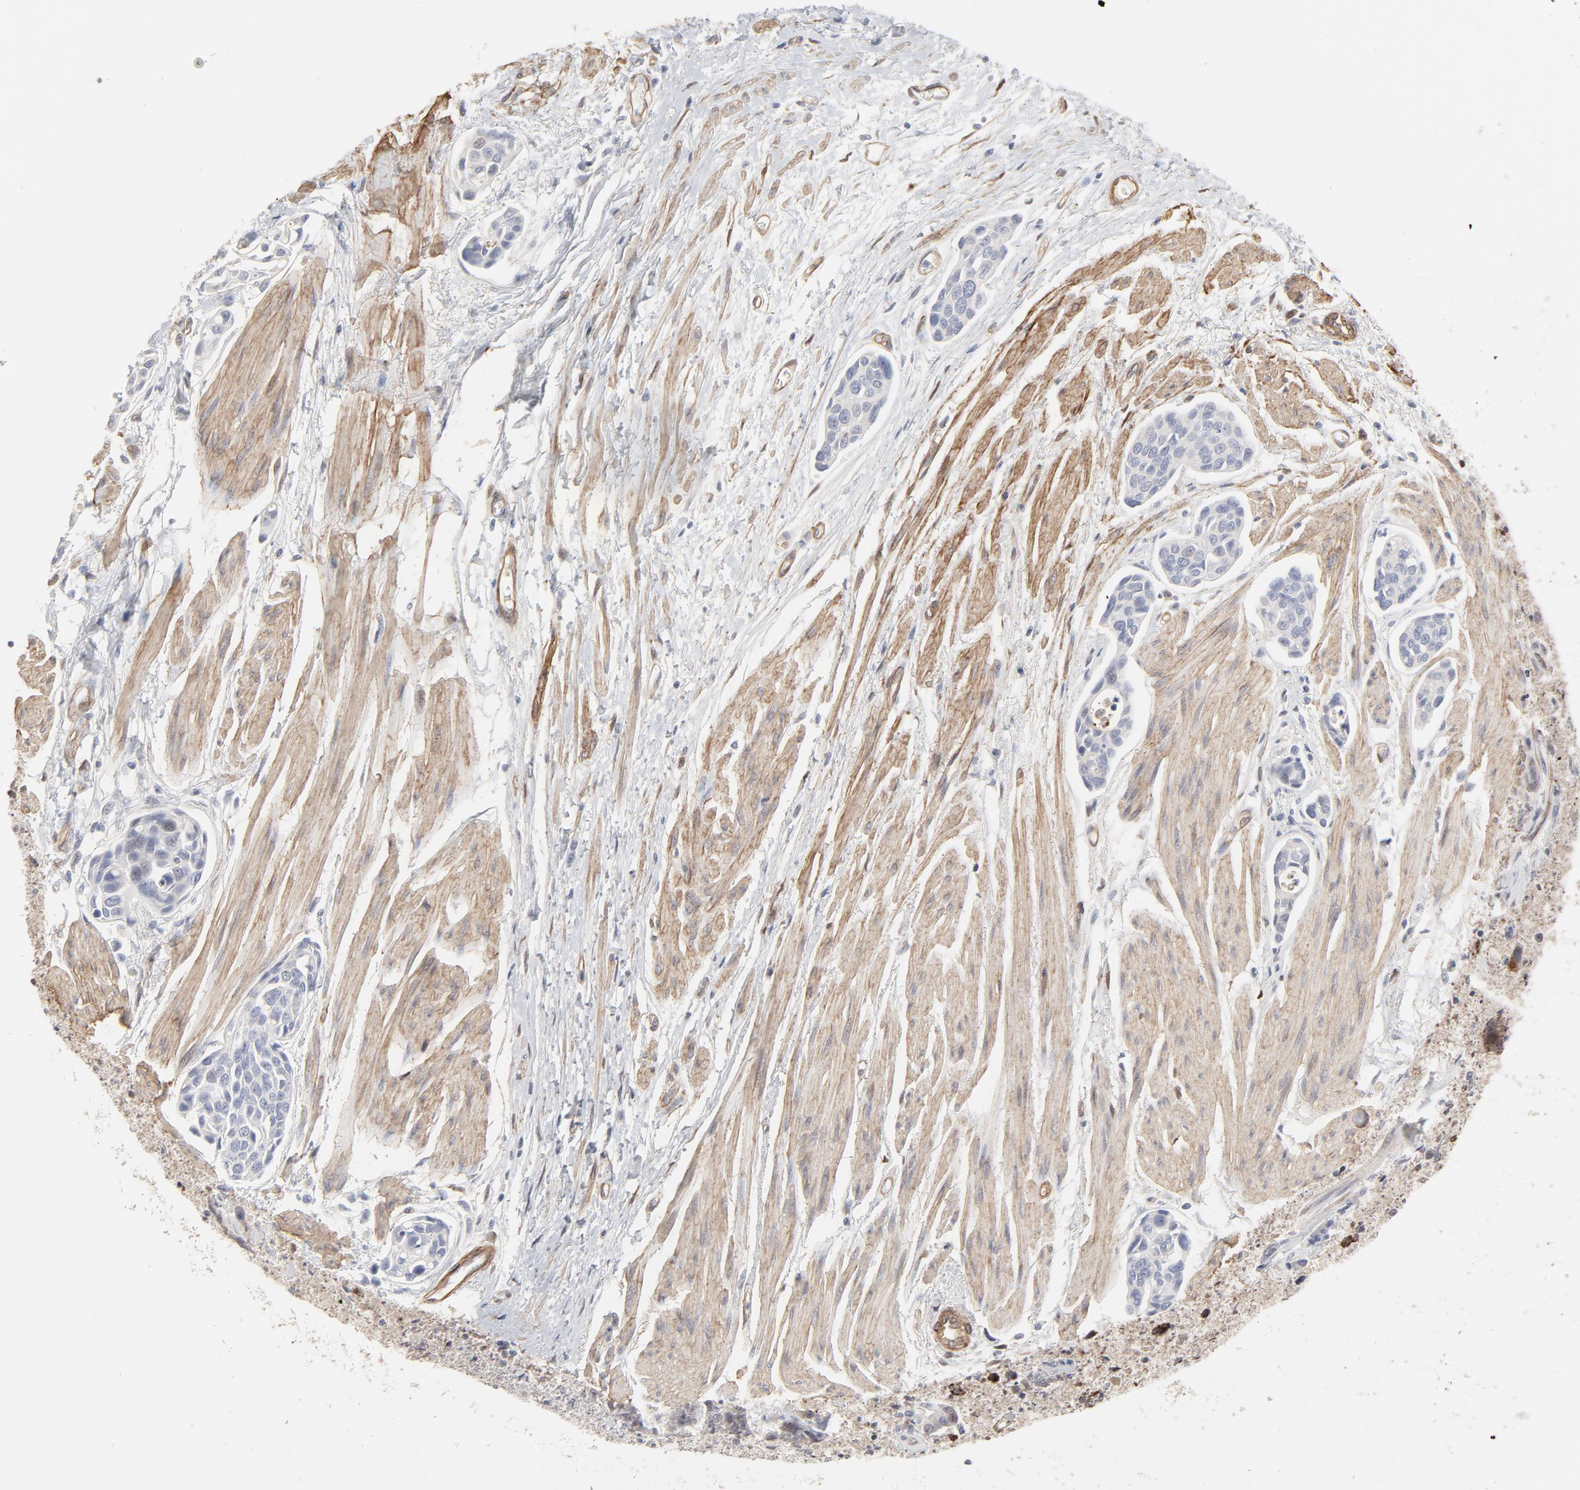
{"staining": {"intensity": "negative", "quantity": "none", "location": "none"}, "tissue": "urothelial cancer", "cell_type": "Tumor cells", "image_type": "cancer", "snomed": [{"axis": "morphology", "description": "Urothelial carcinoma, High grade"}, {"axis": "topography", "description": "Urinary bladder"}], "caption": "Tumor cells show no significant protein positivity in urothelial cancer.", "gene": "MAGED4", "patient": {"sex": "male", "age": 78}}